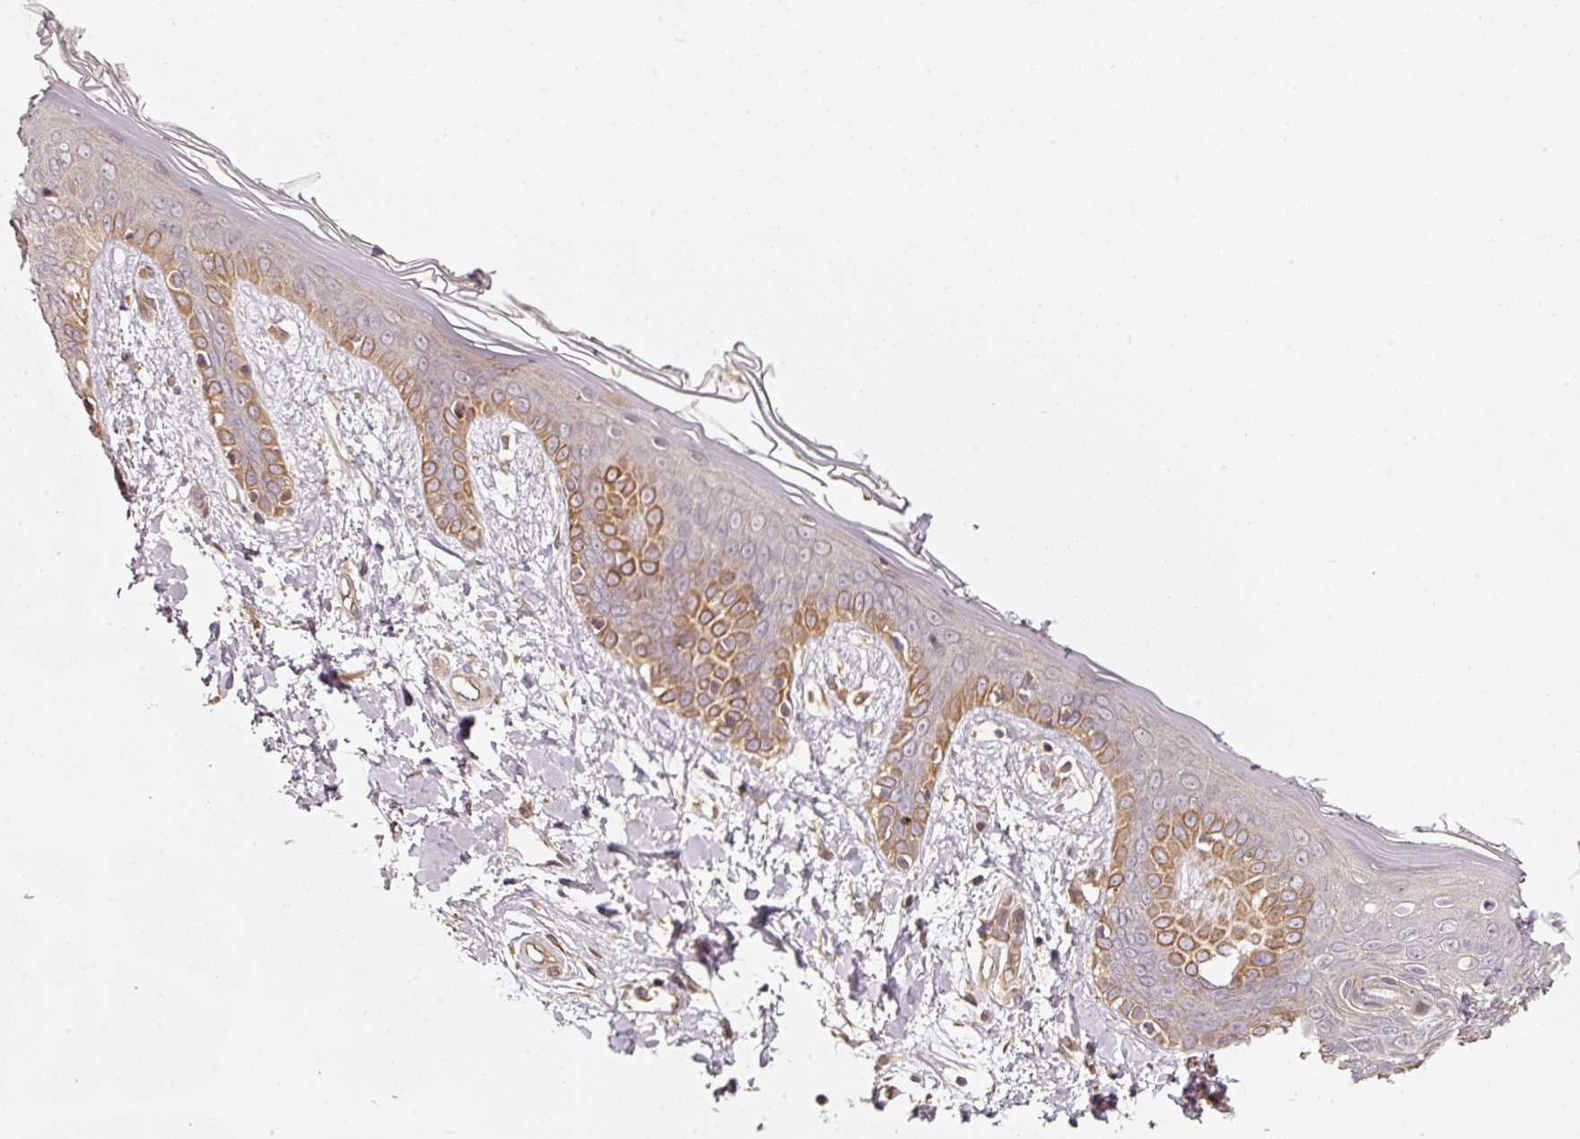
{"staining": {"intensity": "moderate", "quantity": ">75%", "location": "cytoplasmic/membranous"}, "tissue": "skin", "cell_type": "Fibroblasts", "image_type": "normal", "snomed": [{"axis": "morphology", "description": "Normal tissue, NOS"}, {"axis": "topography", "description": "Skin"}], "caption": "A medium amount of moderate cytoplasmic/membranous positivity is appreciated in about >75% of fibroblasts in unremarkable skin.", "gene": "RRAS2", "patient": {"sex": "female", "age": 34}}